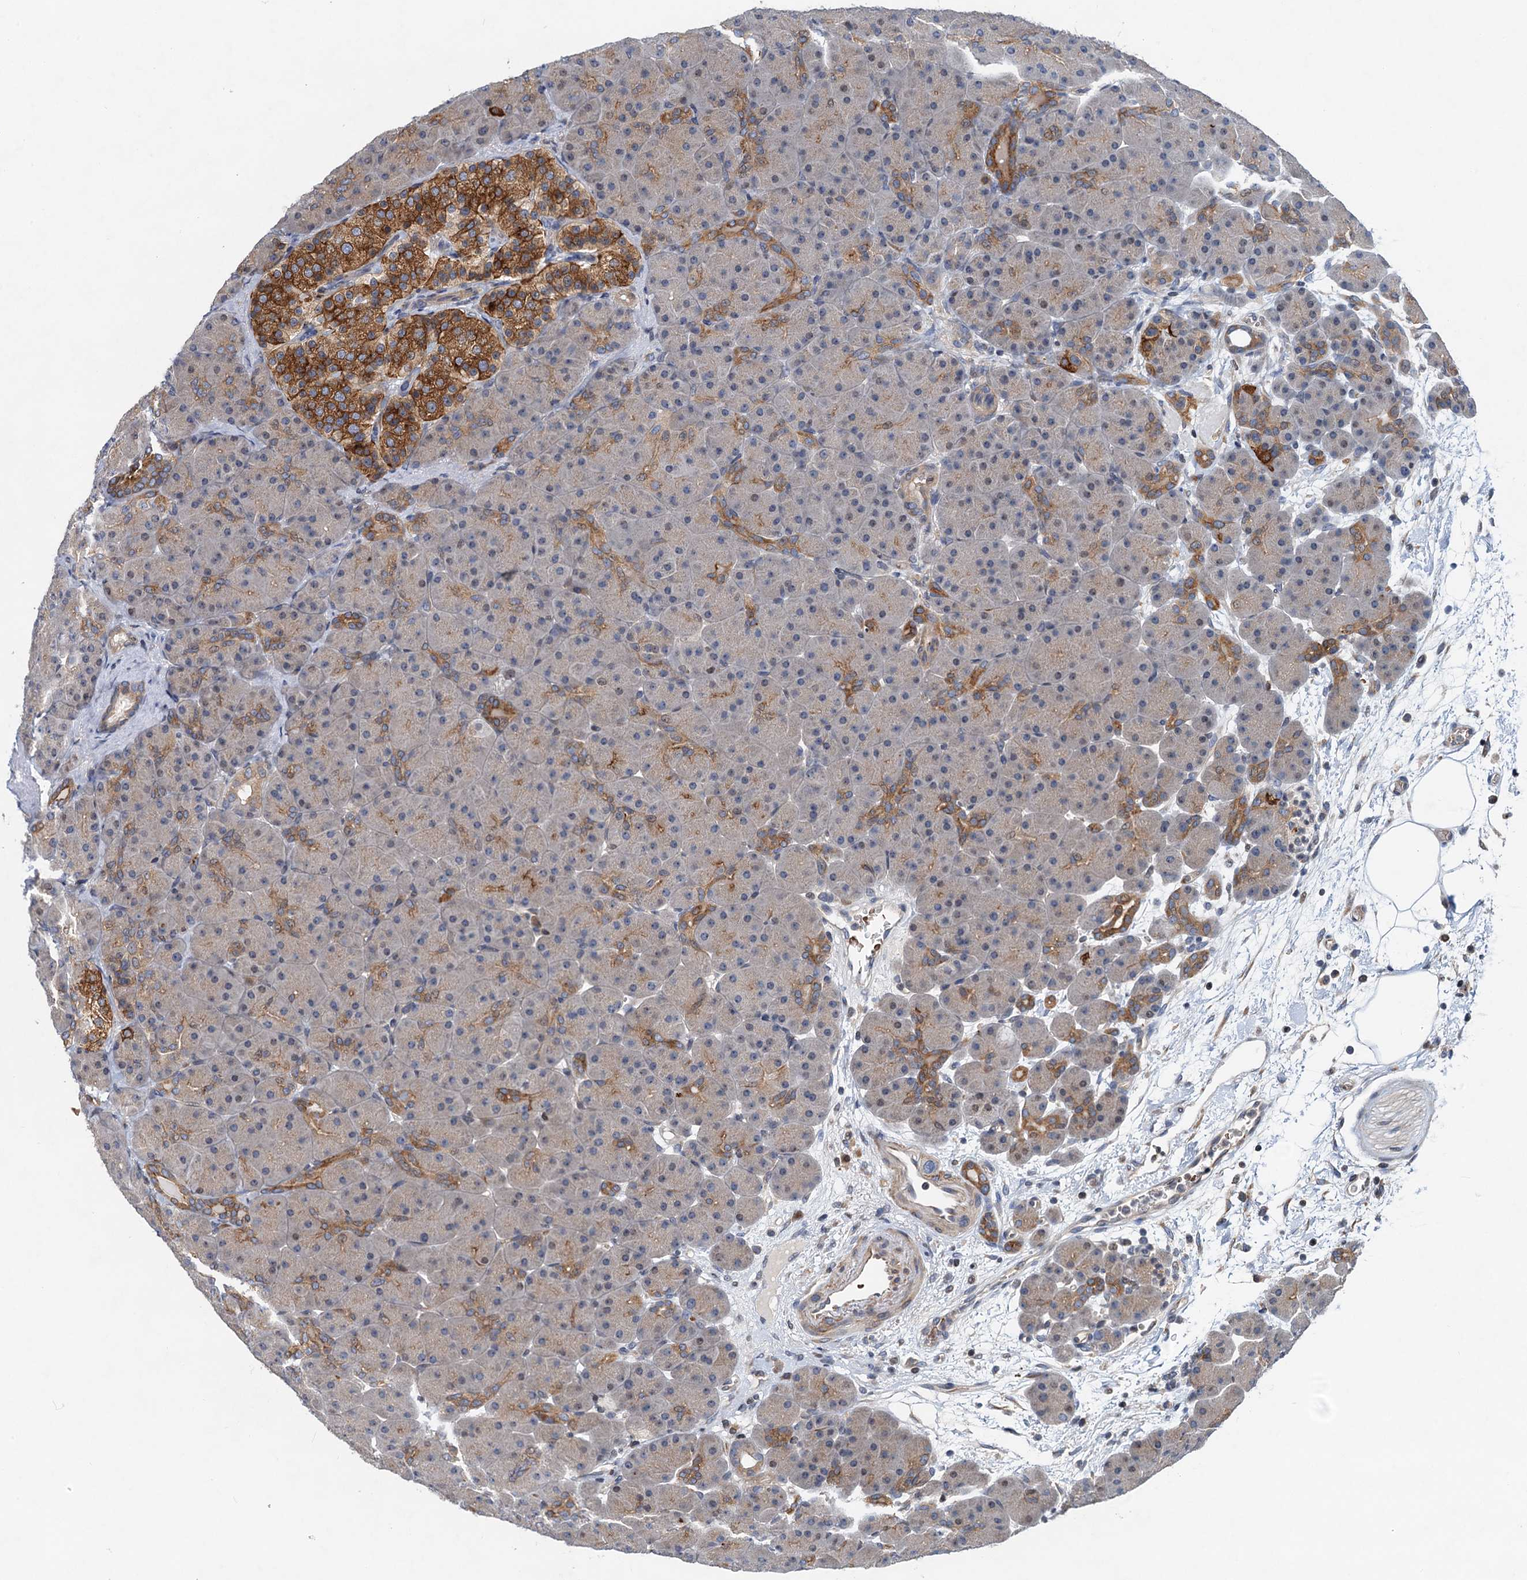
{"staining": {"intensity": "moderate", "quantity": "25%-75%", "location": "cytoplasmic/membranous"}, "tissue": "pancreas", "cell_type": "Exocrine glandular cells", "image_type": "normal", "snomed": [{"axis": "morphology", "description": "Normal tissue, NOS"}, {"axis": "topography", "description": "Pancreas"}], "caption": "Immunohistochemical staining of unremarkable pancreas exhibits 25%-75% levels of moderate cytoplasmic/membranous protein positivity in about 25%-75% of exocrine glandular cells.", "gene": "NBEA", "patient": {"sex": "male", "age": 66}}